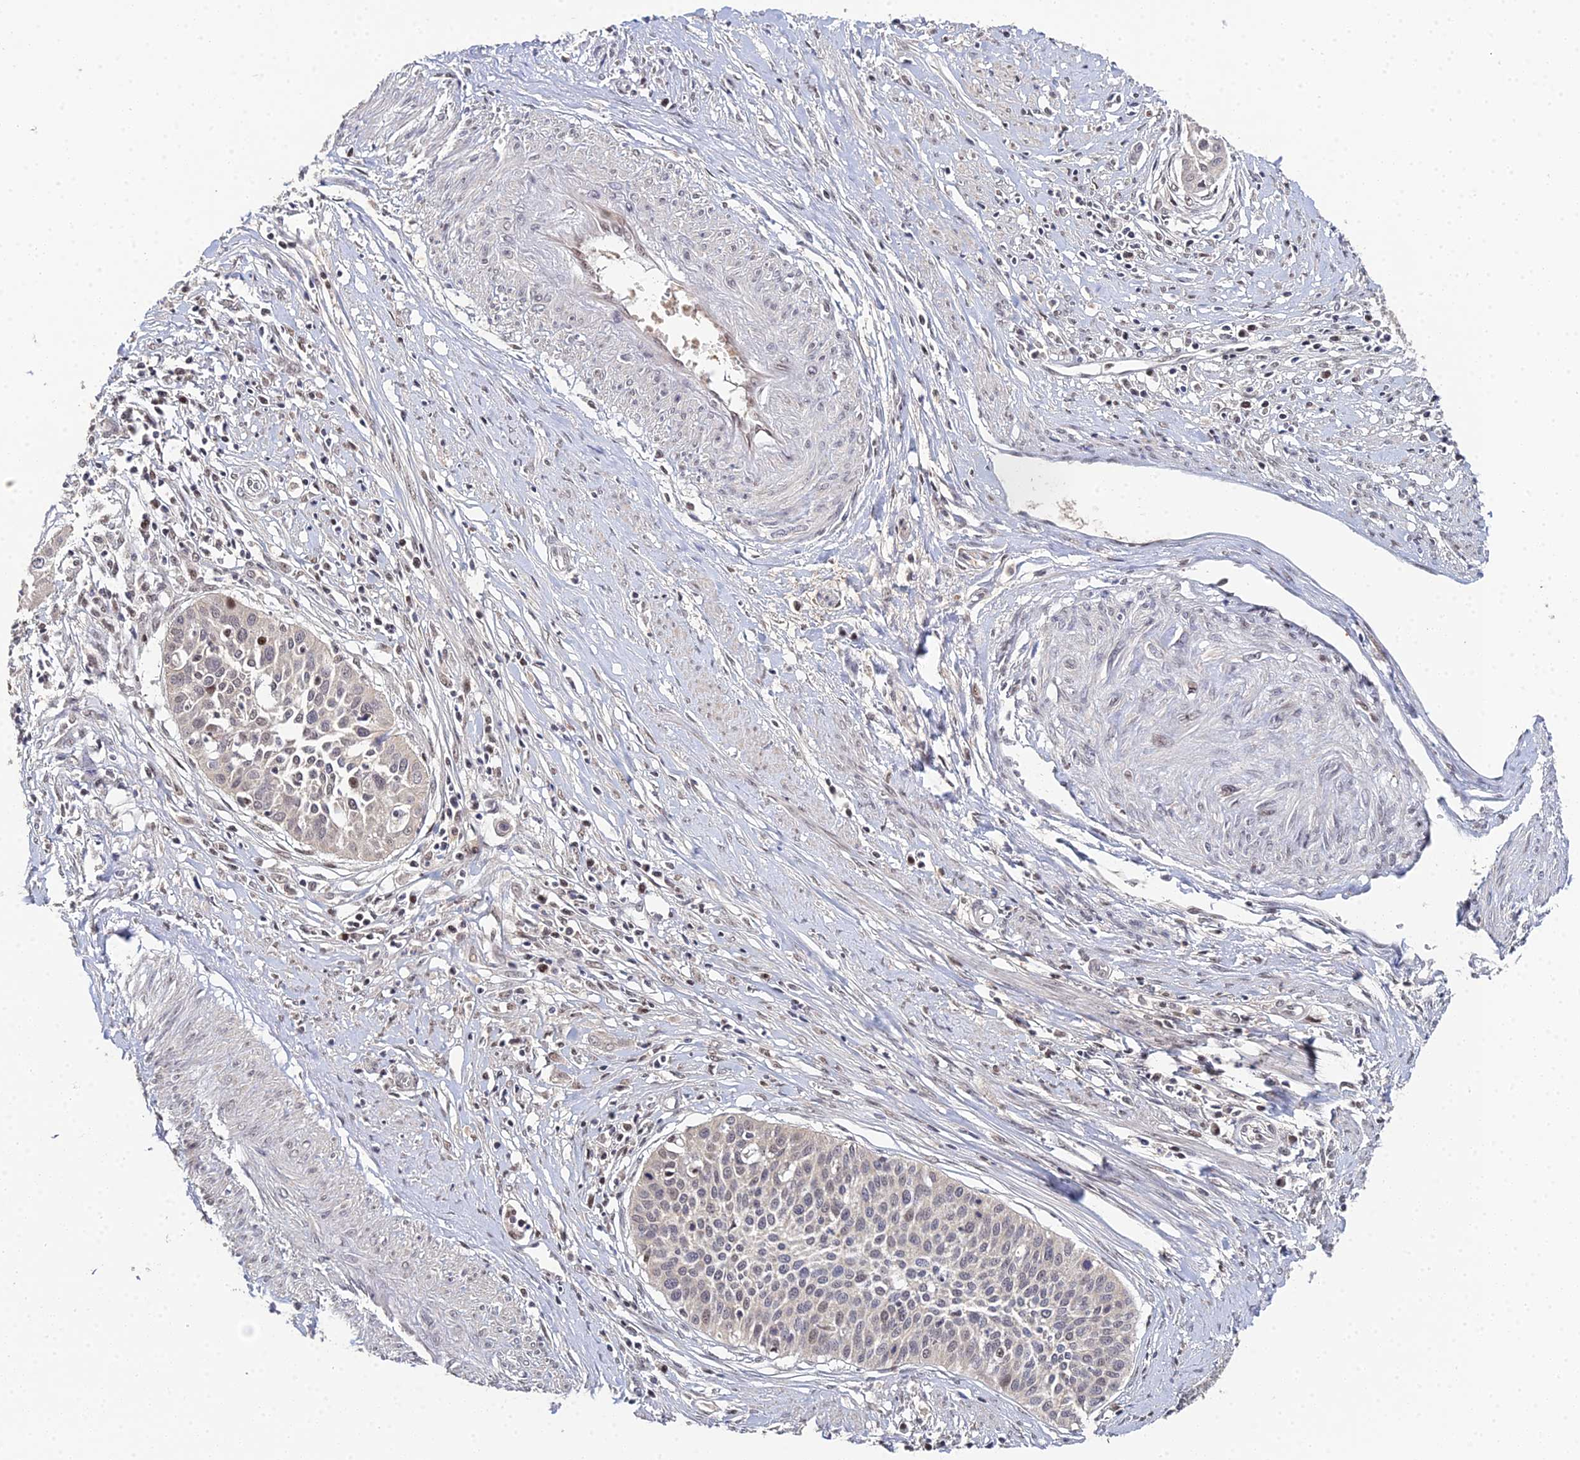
{"staining": {"intensity": "negative", "quantity": "none", "location": "none"}, "tissue": "cervical cancer", "cell_type": "Tumor cells", "image_type": "cancer", "snomed": [{"axis": "morphology", "description": "Squamous cell carcinoma, NOS"}, {"axis": "topography", "description": "Cervix"}], "caption": "The photomicrograph demonstrates no significant expression in tumor cells of cervical squamous cell carcinoma.", "gene": "ERCC5", "patient": {"sex": "female", "age": 34}}